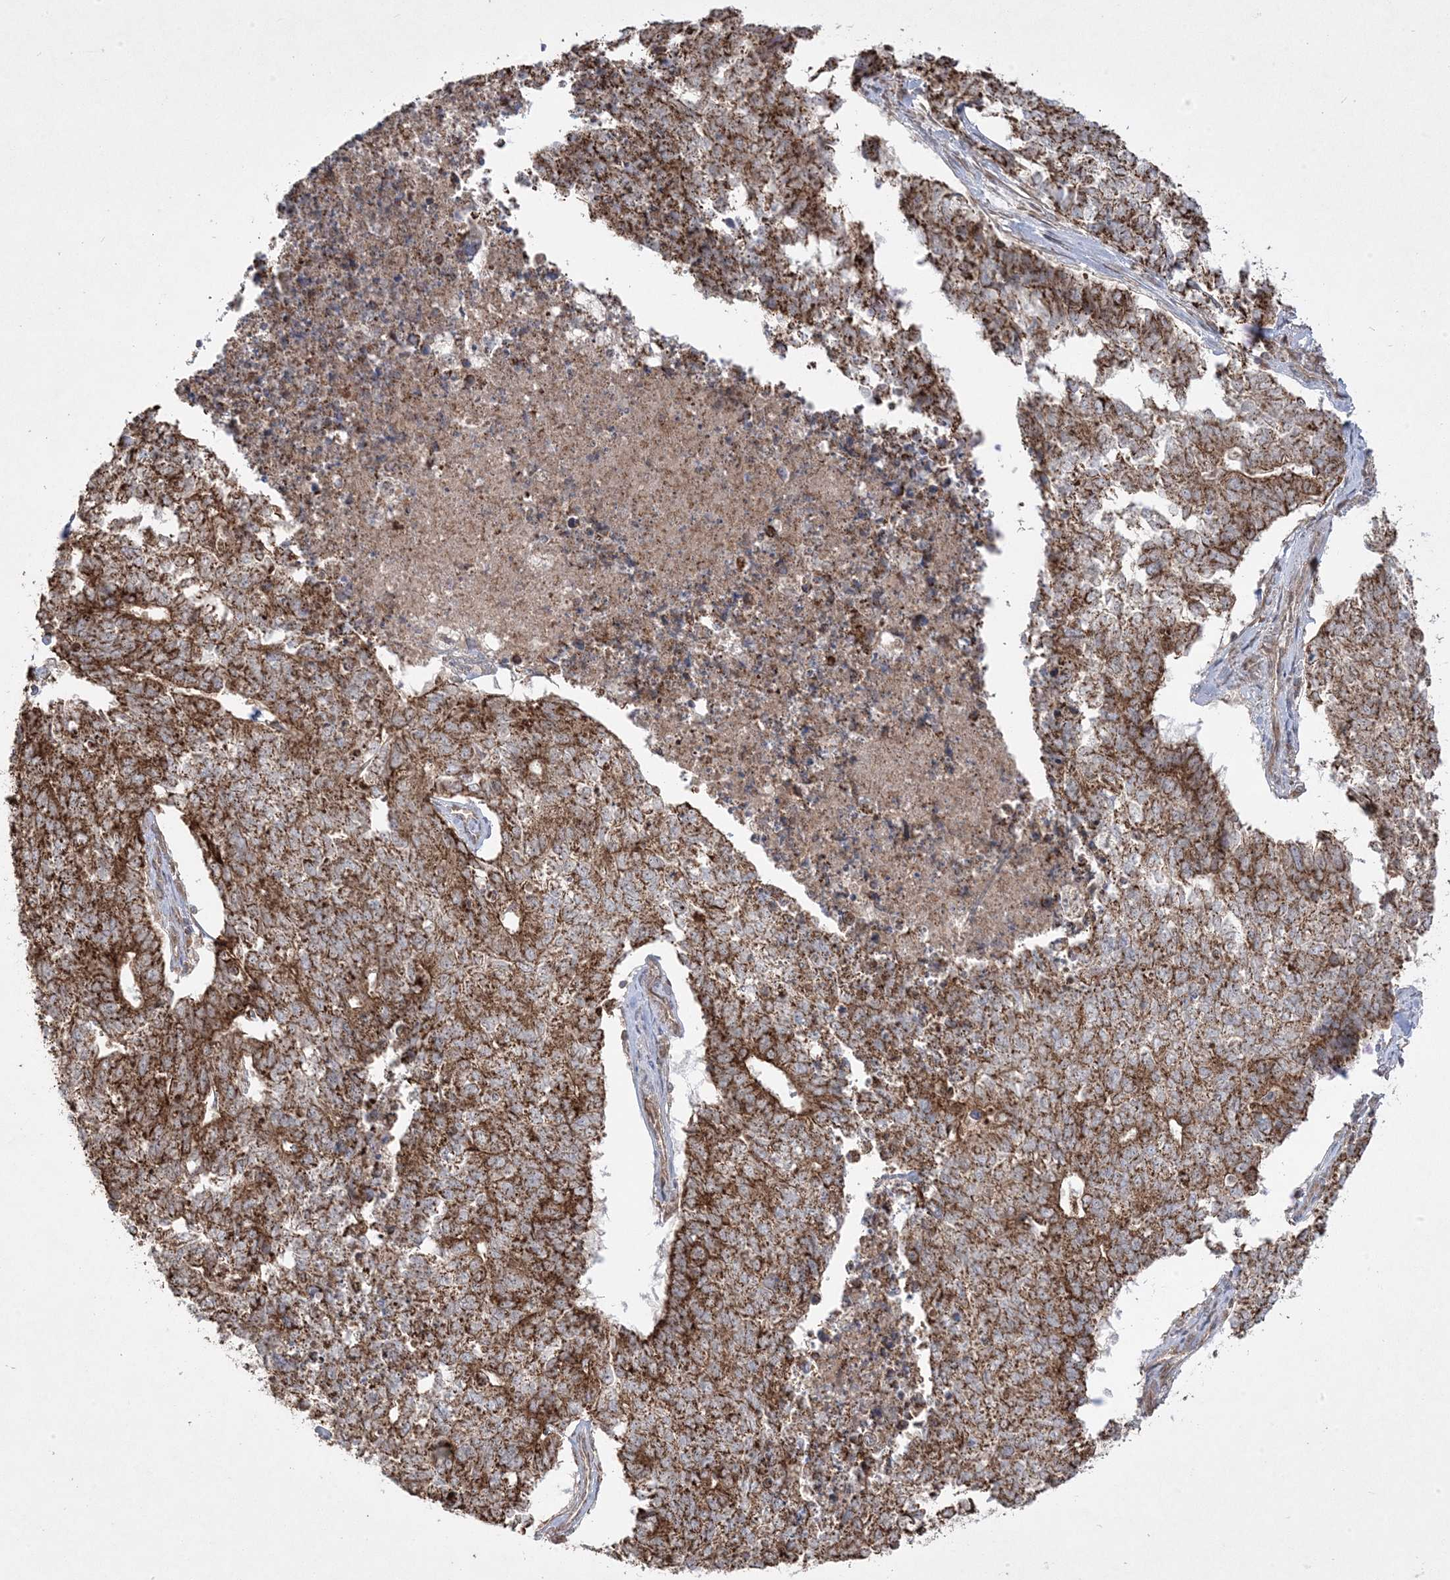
{"staining": {"intensity": "strong", "quantity": ">75%", "location": "cytoplasmic/membranous"}, "tissue": "cervical cancer", "cell_type": "Tumor cells", "image_type": "cancer", "snomed": [{"axis": "morphology", "description": "Squamous cell carcinoma, NOS"}, {"axis": "topography", "description": "Cervix"}], "caption": "Protein expression analysis of cervical squamous cell carcinoma exhibits strong cytoplasmic/membranous positivity in about >75% of tumor cells.", "gene": "CLUAP1", "patient": {"sex": "female", "age": 63}}